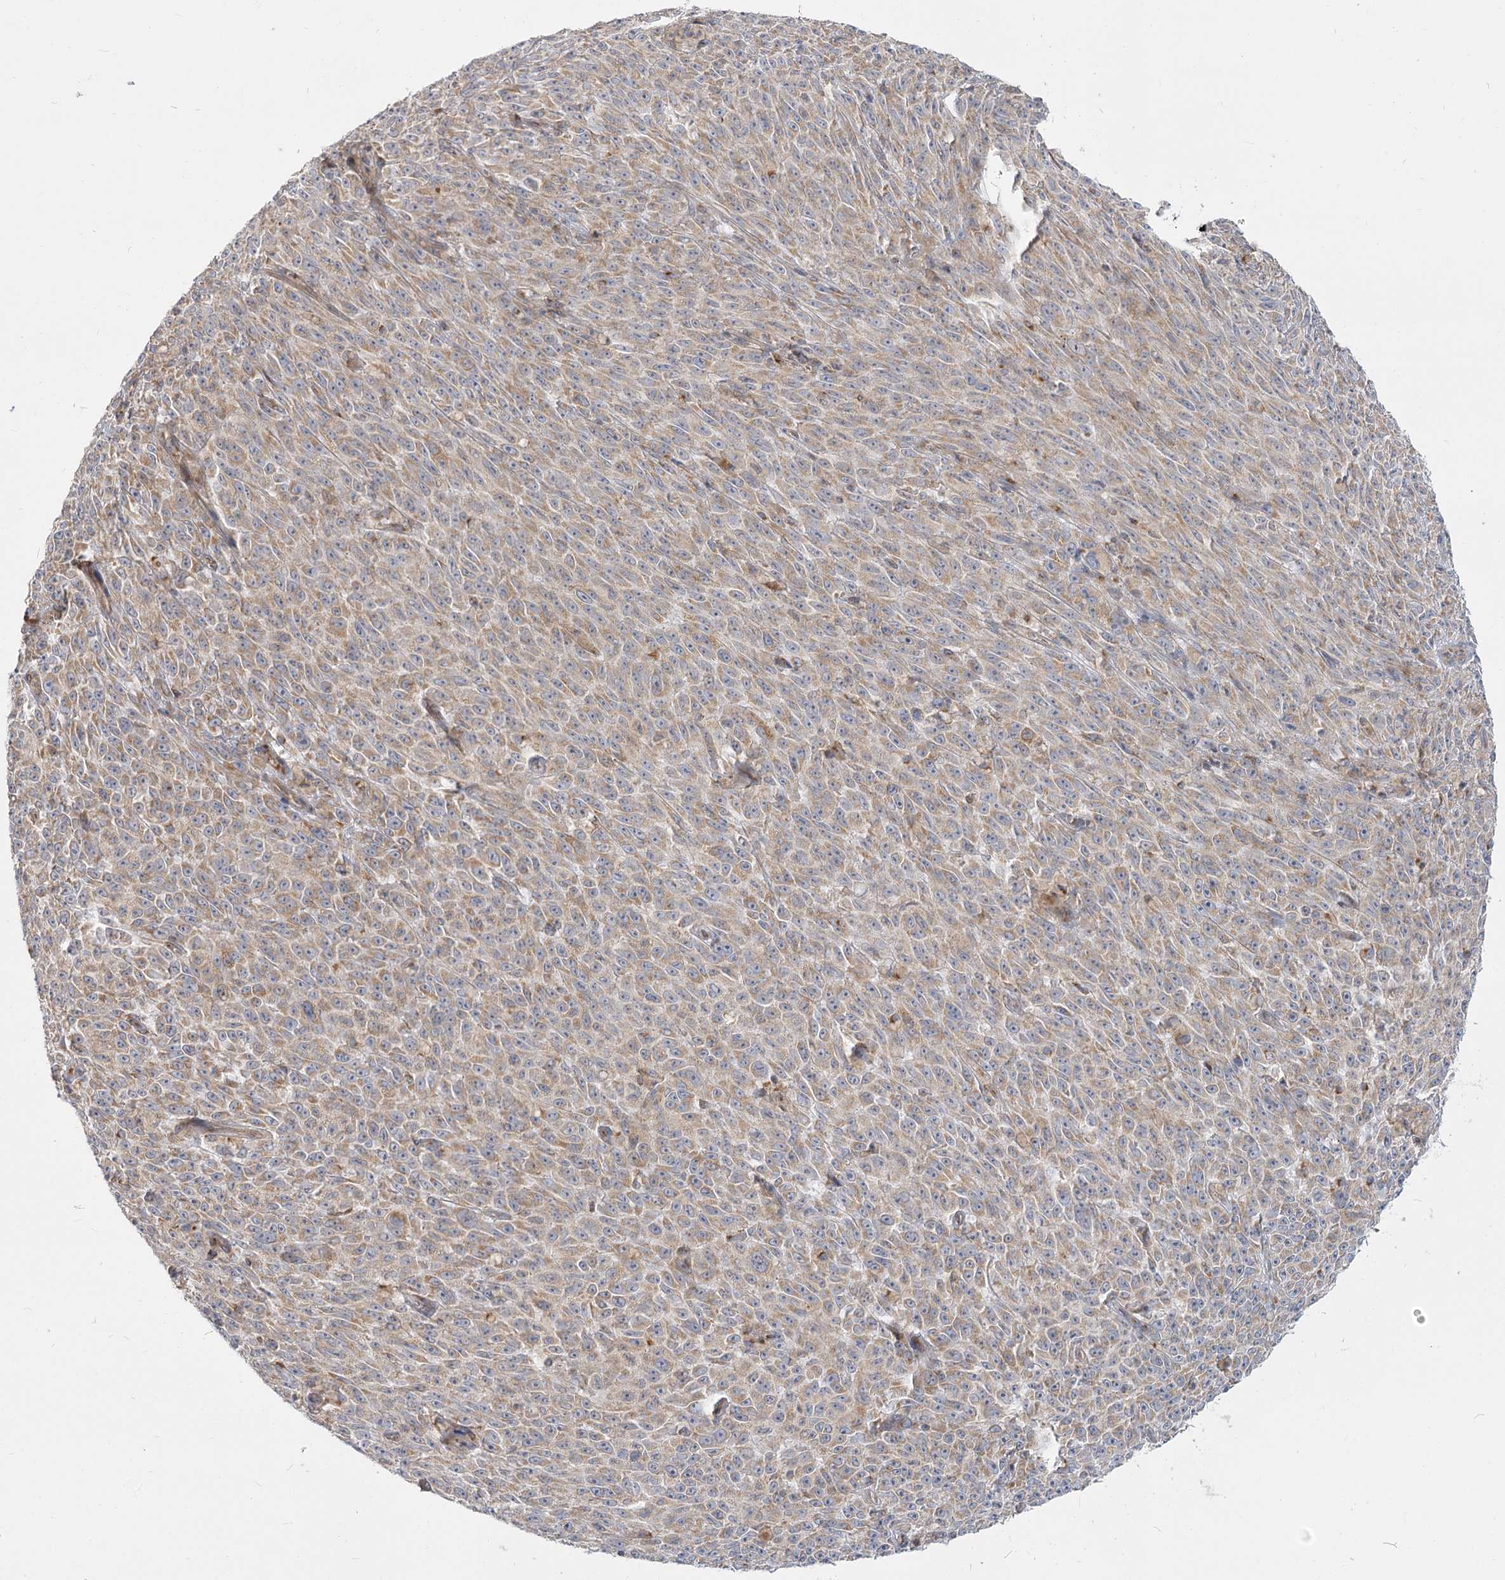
{"staining": {"intensity": "weak", "quantity": ">75%", "location": "cytoplasmic/membranous"}, "tissue": "melanoma", "cell_type": "Tumor cells", "image_type": "cancer", "snomed": [{"axis": "morphology", "description": "Malignant melanoma, NOS"}, {"axis": "topography", "description": "Skin"}], "caption": "There is low levels of weak cytoplasmic/membranous staining in tumor cells of malignant melanoma, as demonstrated by immunohistochemical staining (brown color).", "gene": "MTMR3", "patient": {"sex": "female", "age": 82}}